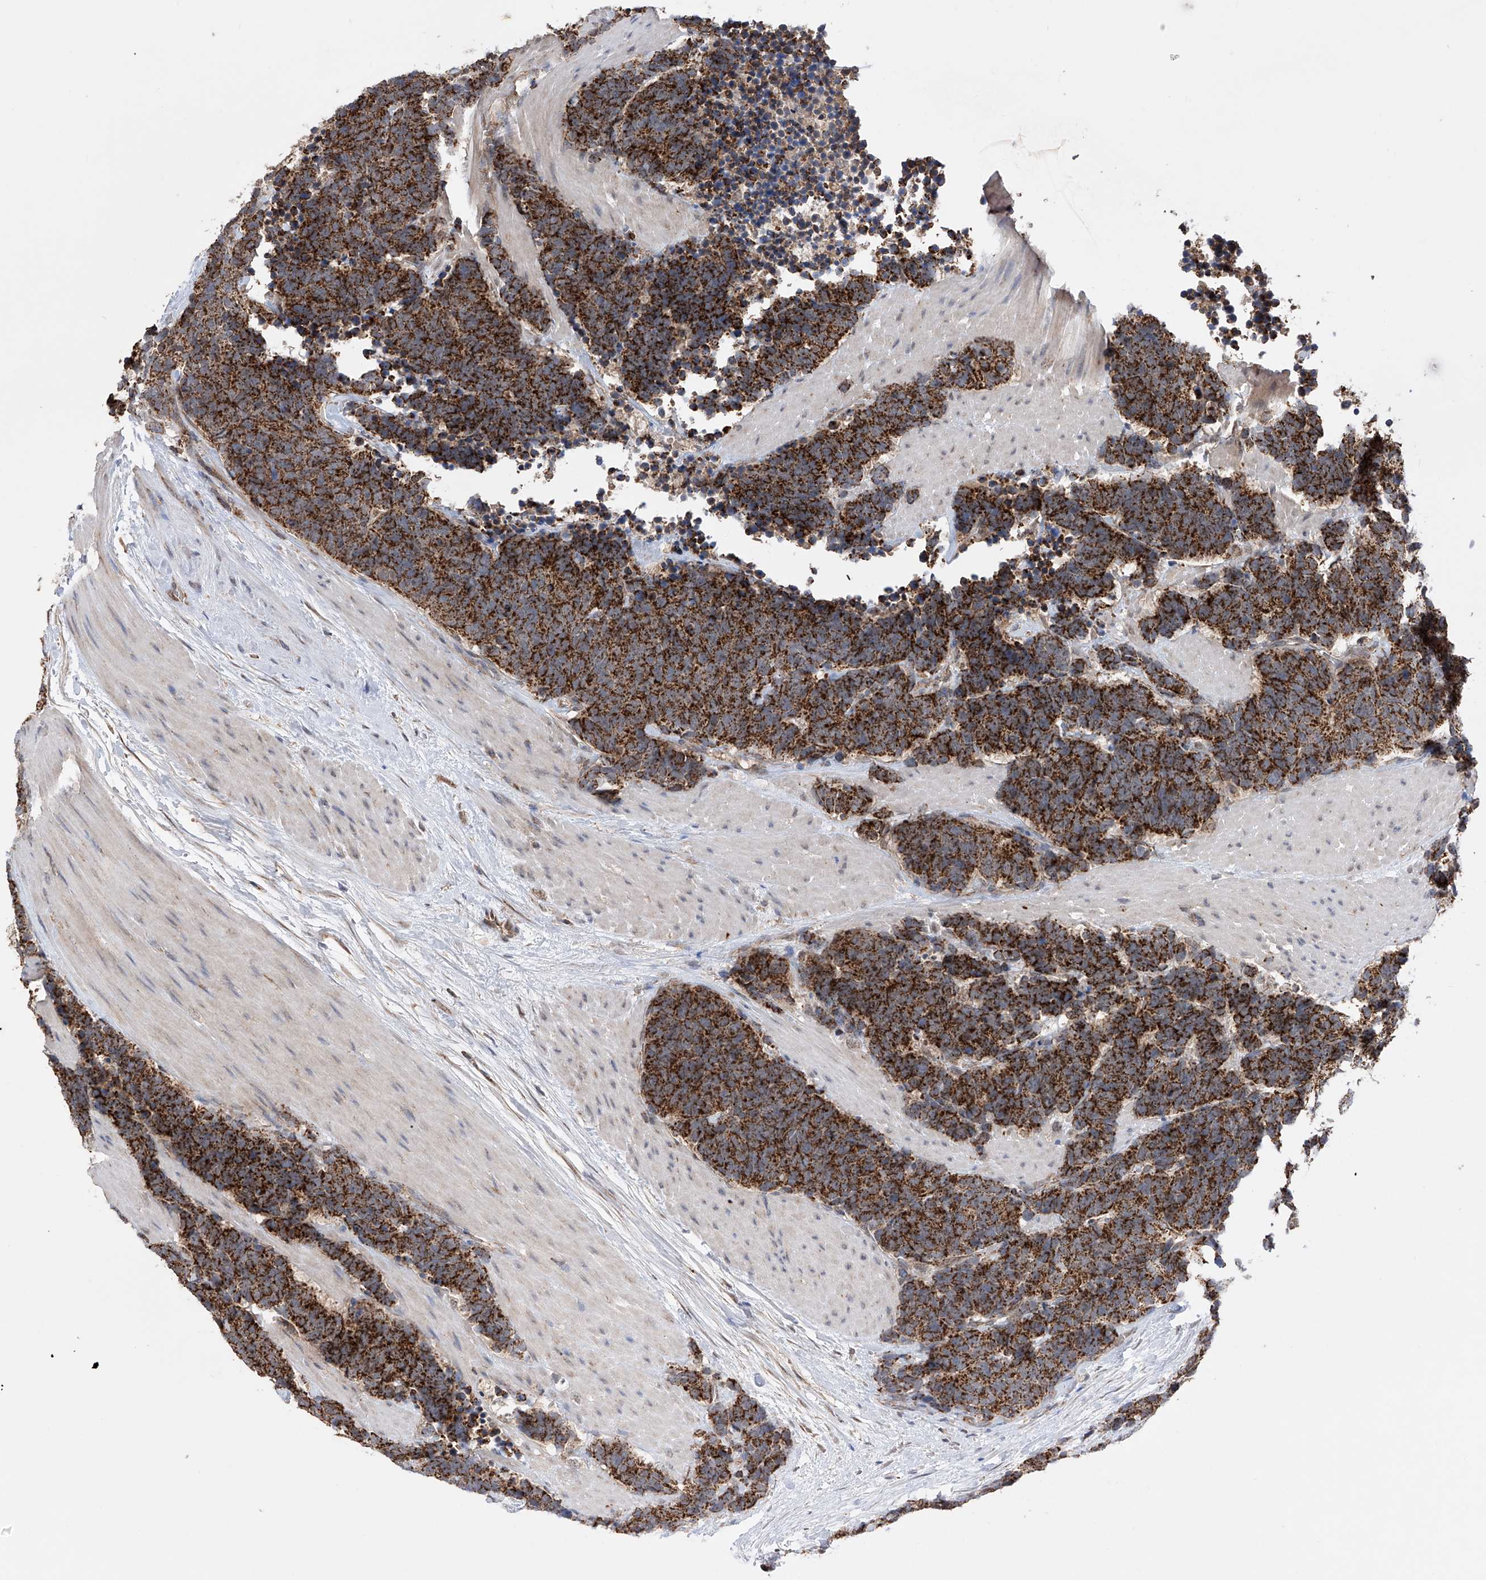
{"staining": {"intensity": "strong", "quantity": ">75%", "location": "cytoplasmic/membranous"}, "tissue": "carcinoid", "cell_type": "Tumor cells", "image_type": "cancer", "snomed": [{"axis": "morphology", "description": "Carcinoma, NOS"}, {"axis": "morphology", "description": "Carcinoid, malignant, NOS"}, {"axis": "topography", "description": "Urinary bladder"}], "caption": "High-power microscopy captured an IHC micrograph of carcinoma, revealing strong cytoplasmic/membranous staining in approximately >75% of tumor cells.", "gene": "SDHAF4", "patient": {"sex": "male", "age": 57}}